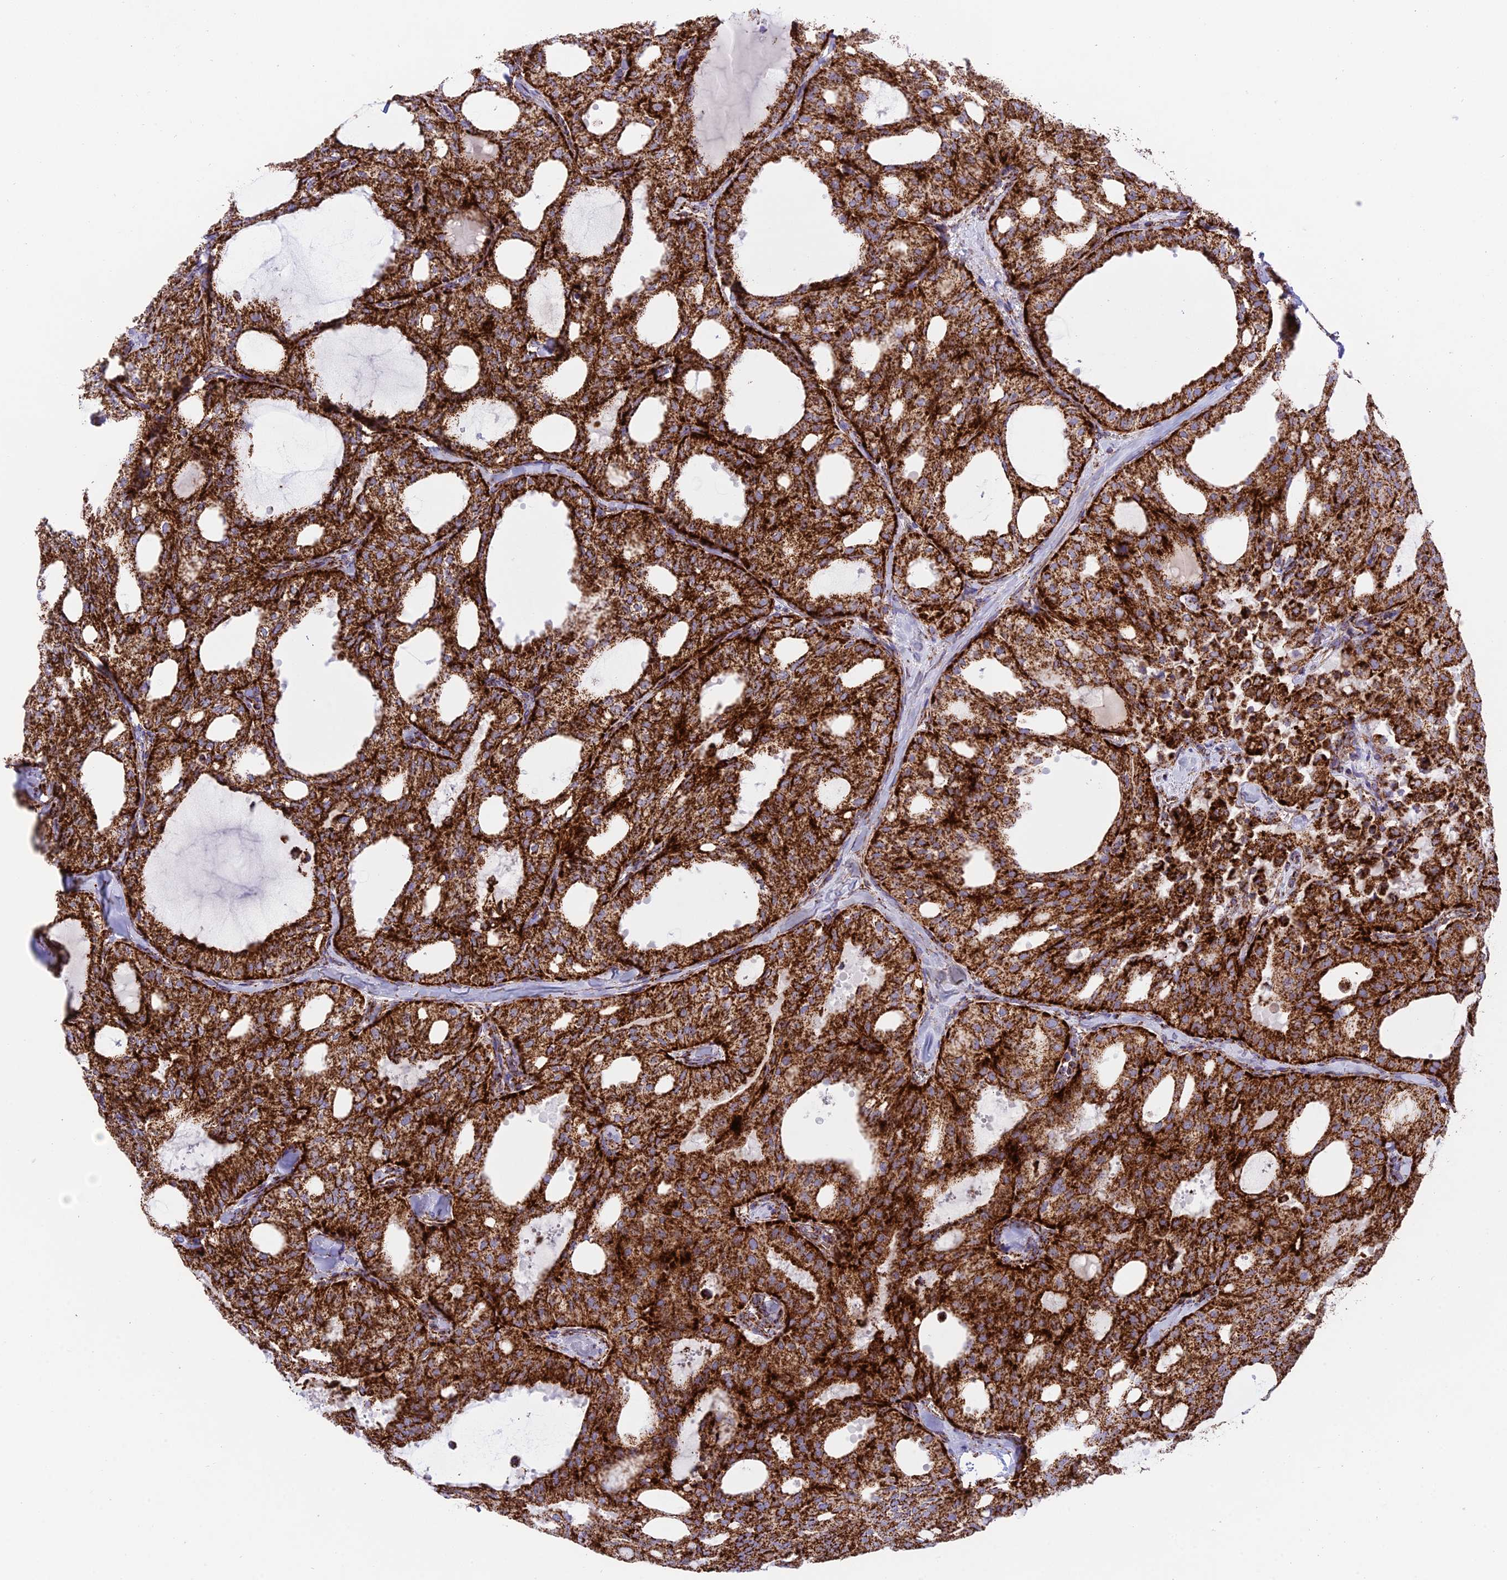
{"staining": {"intensity": "strong", "quantity": ">75%", "location": "cytoplasmic/membranous"}, "tissue": "thyroid cancer", "cell_type": "Tumor cells", "image_type": "cancer", "snomed": [{"axis": "morphology", "description": "Follicular adenoma carcinoma, NOS"}, {"axis": "topography", "description": "Thyroid gland"}], "caption": "Protein staining reveals strong cytoplasmic/membranous positivity in approximately >75% of tumor cells in thyroid cancer (follicular adenoma carcinoma).", "gene": "CHCHD3", "patient": {"sex": "male", "age": 75}}